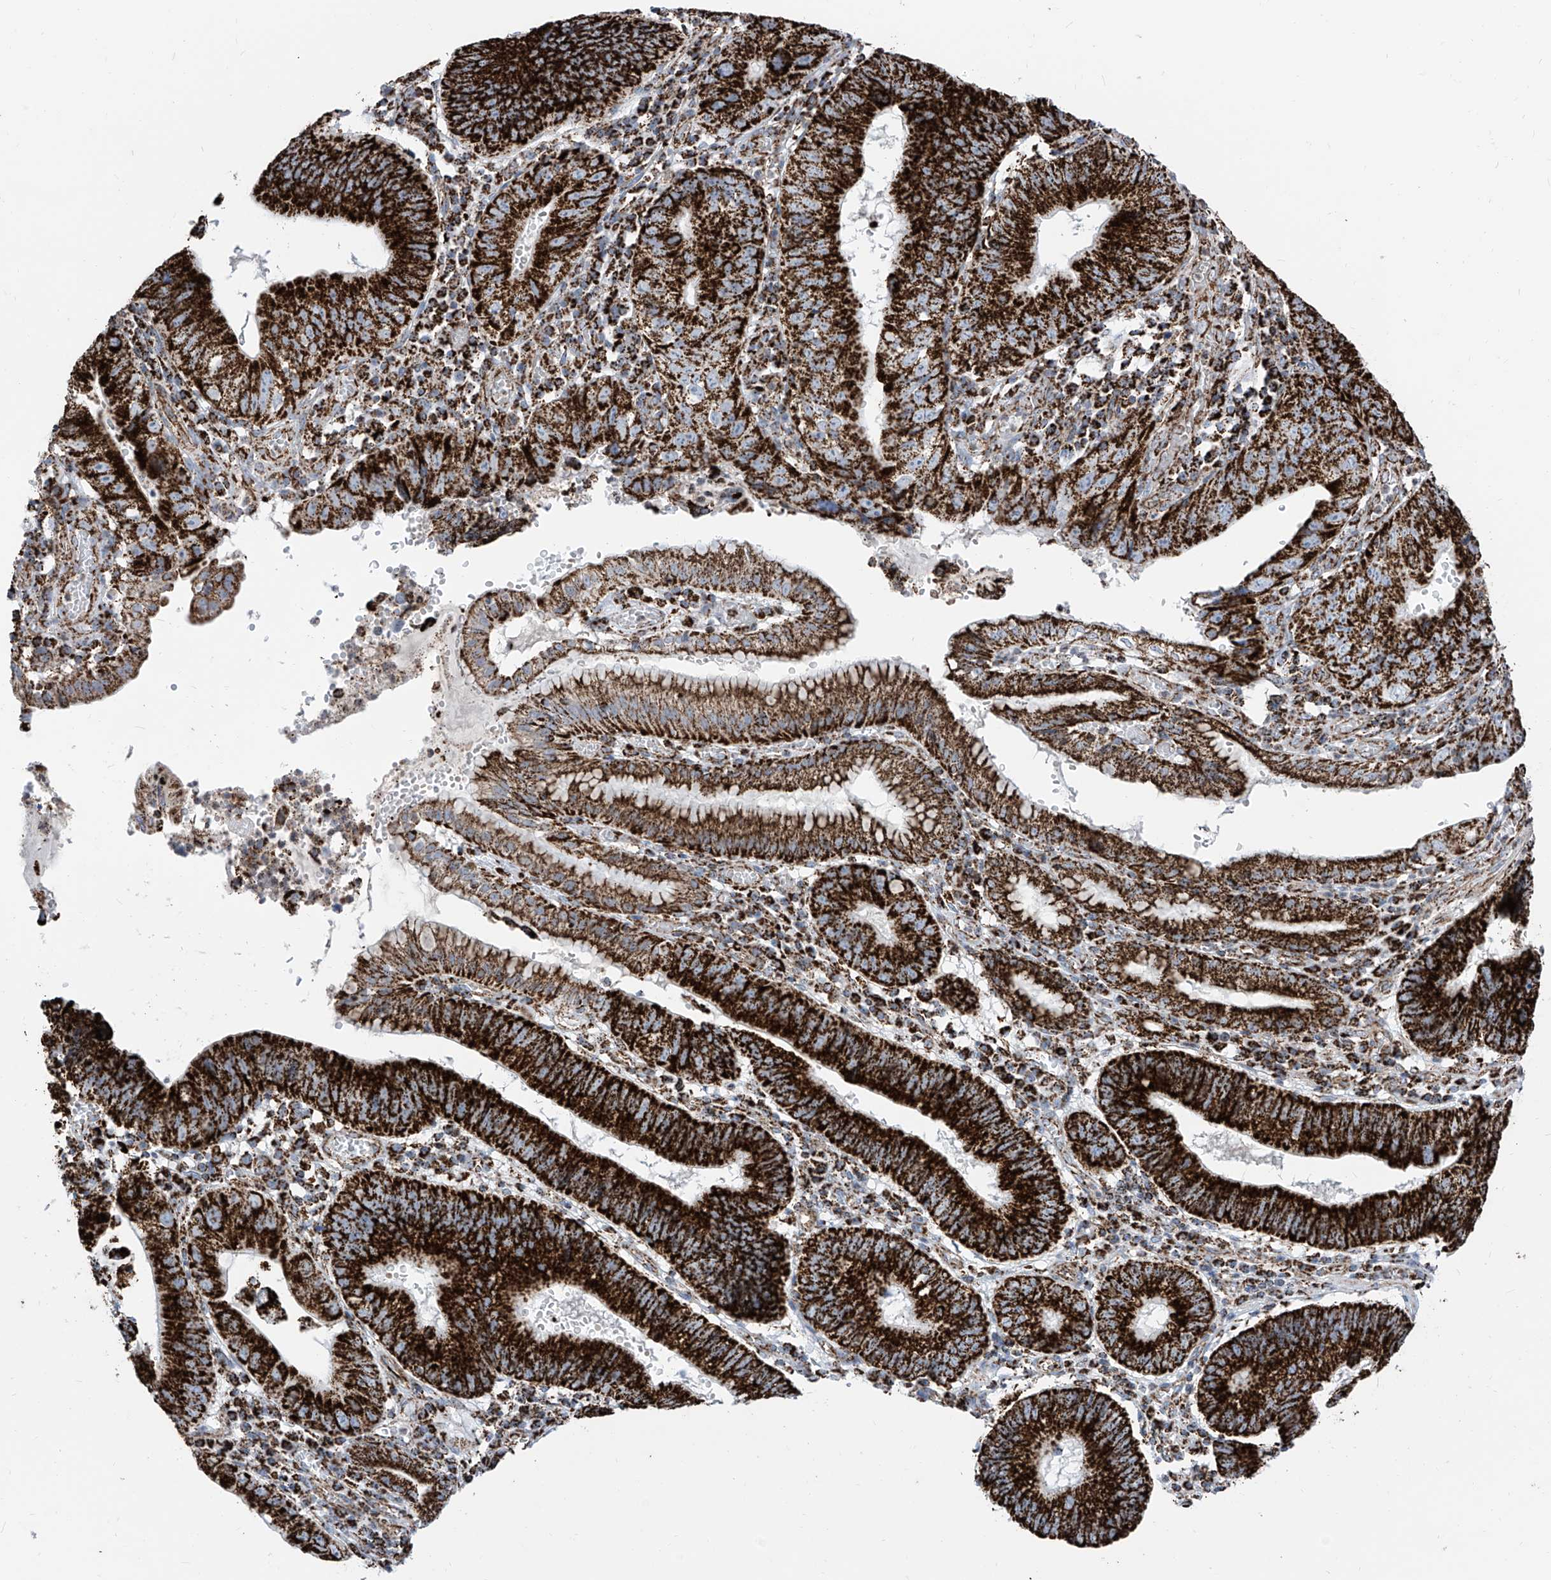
{"staining": {"intensity": "strong", "quantity": ">75%", "location": "cytoplasmic/membranous"}, "tissue": "stomach cancer", "cell_type": "Tumor cells", "image_type": "cancer", "snomed": [{"axis": "morphology", "description": "Adenocarcinoma, NOS"}, {"axis": "topography", "description": "Stomach"}], "caption": "There is high levels of strong cytoplasmic/membranous expression in tumor cells of stomach cancer (adenocarcinoma), as demonstrated by immunohistochemical staining (brown color).", "gene": "COX5B", "patient": {"sex": "male", "age": 59}}